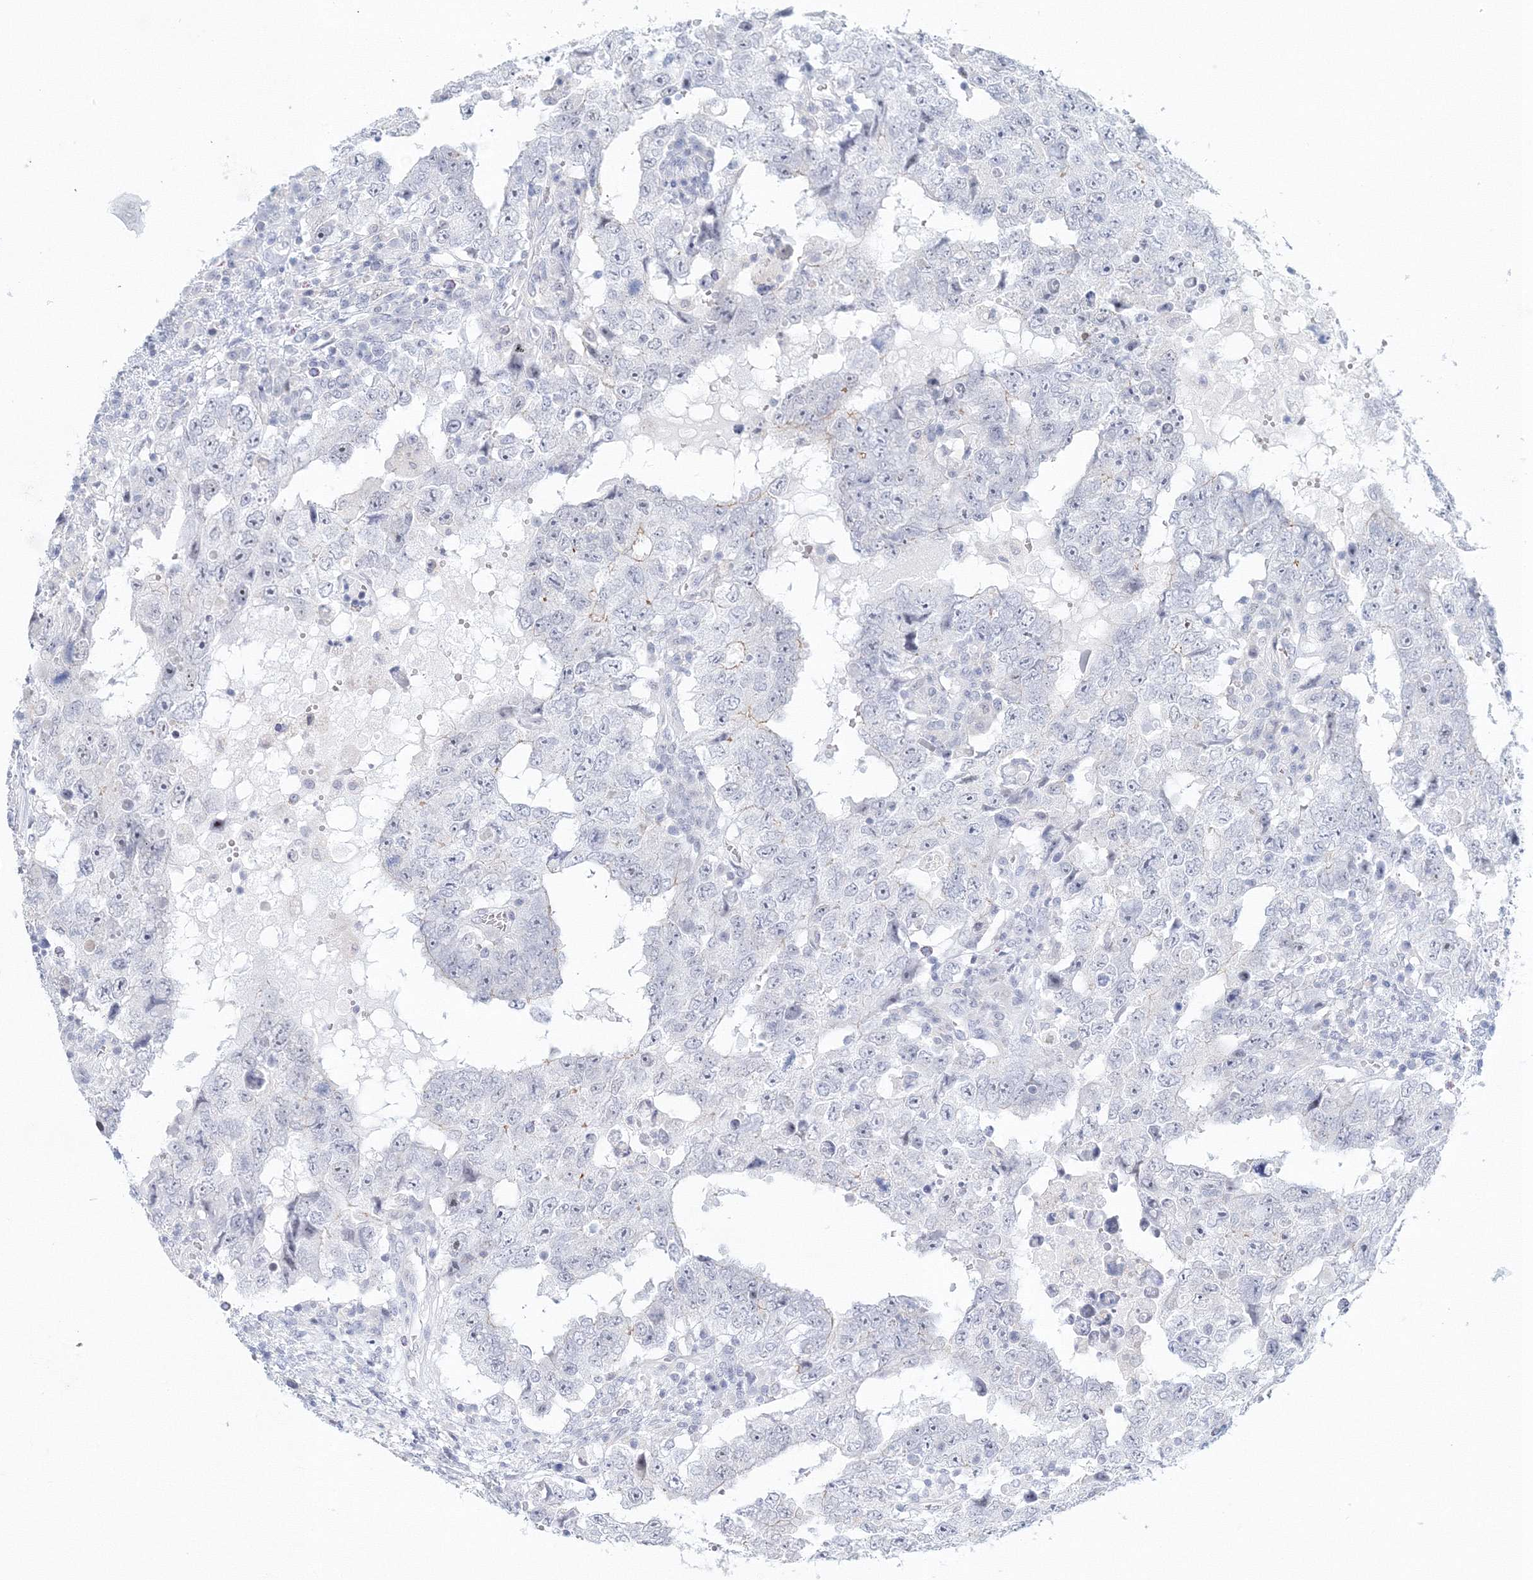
{"staining": {"intensity": "negative", "quantity": "none", "location": "none"}, "tissue": "testis cancer", "cell_type": "Tumor cells", "image_type": "cancer", "snomed": [{"axis": "morphology", "description": "Carcinoma, Embryonal, NOS"}, {"axis": "topography", "description": "Testis"}], "caption": "The immunohistochemistry (IHC) photomicrograph has no significant expression in tumor cells of testis cancer (embryonal carcinoma) tissue.", "gene": "VSIG1", "patient": {"sex": "male", "age": 26}}